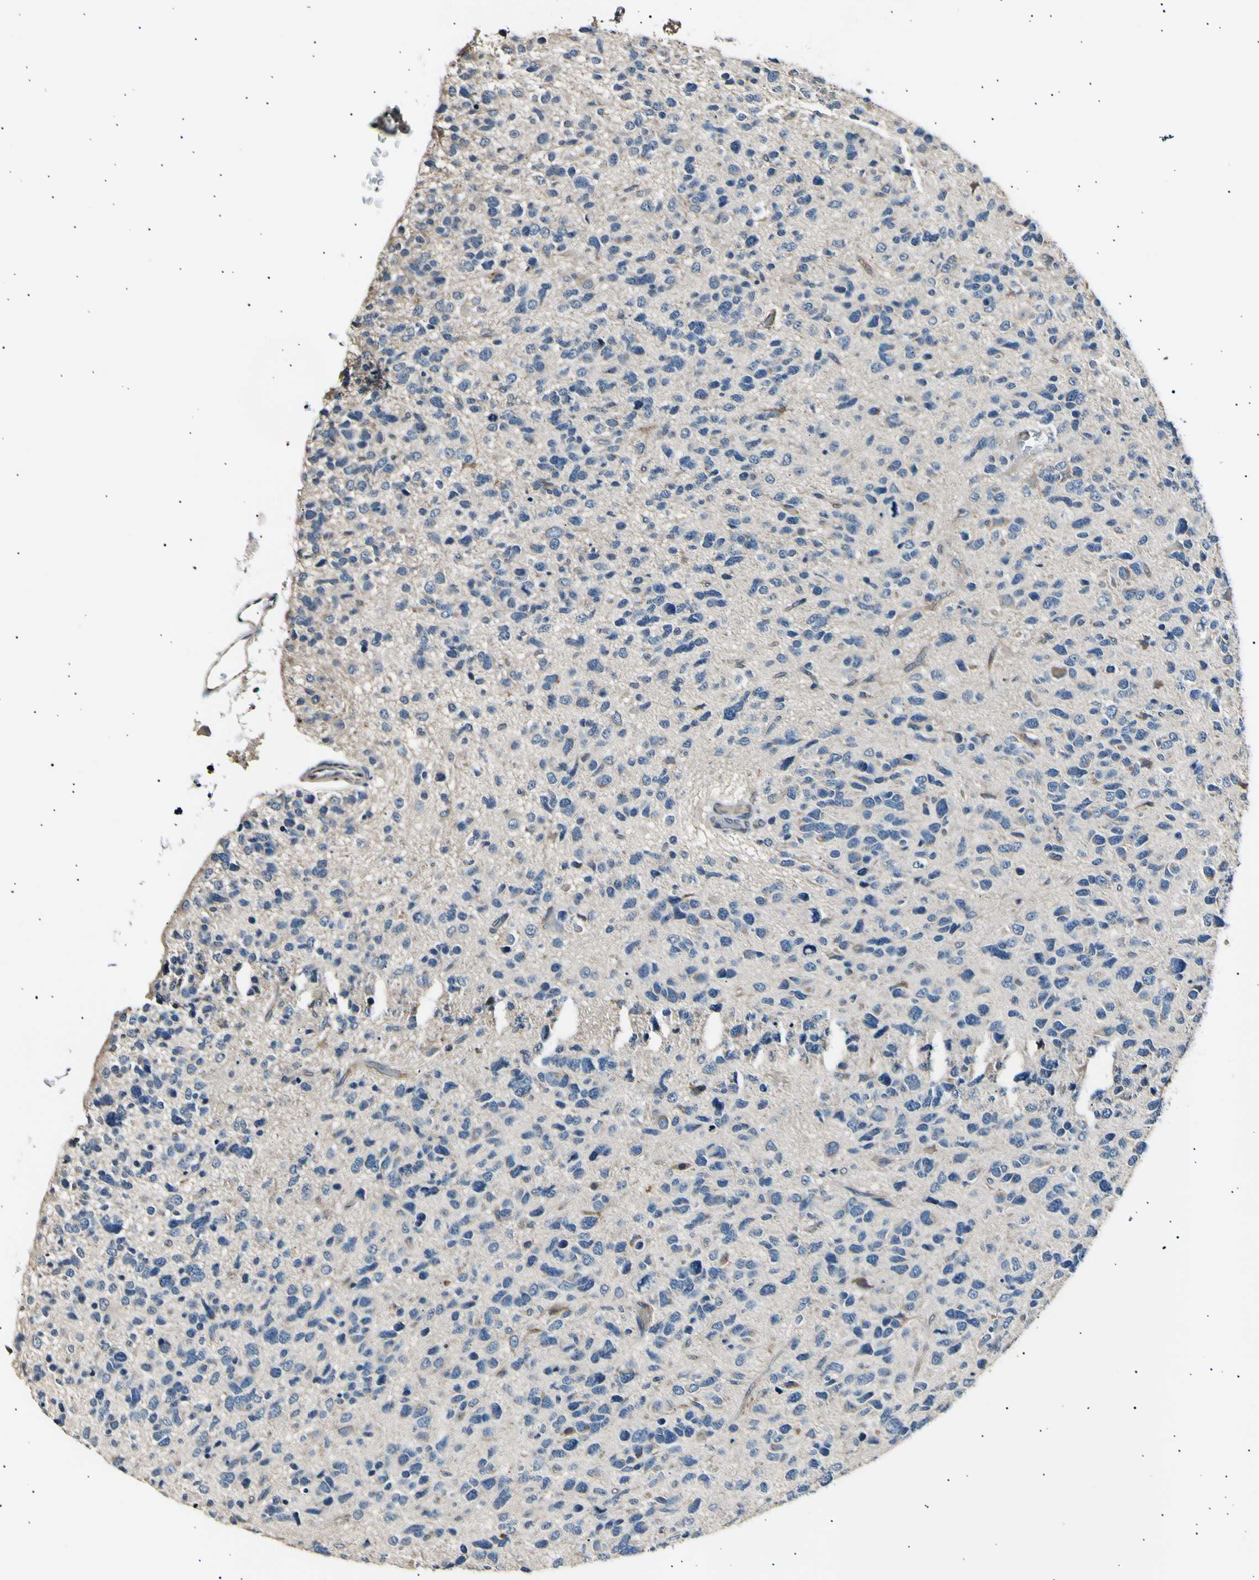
{"staining": {"intensity": "negative", "quantity": "none", "location": "none"}, "tissue": "glioma", "cell_type": "Tumor cells", "image_type": "cancer", "snomed": [{"axis": "morphology", "description": "Glioma, malignant, High grade"}, {"axis": "topography", "description": "Brain"}], "caption": "Malignant glioma (high-grade) was stained to show a protein in brown. There is no significant expression in tumor cells.", "gene": "ITGA6", "patient": {"sex": "female", "age": 58}}